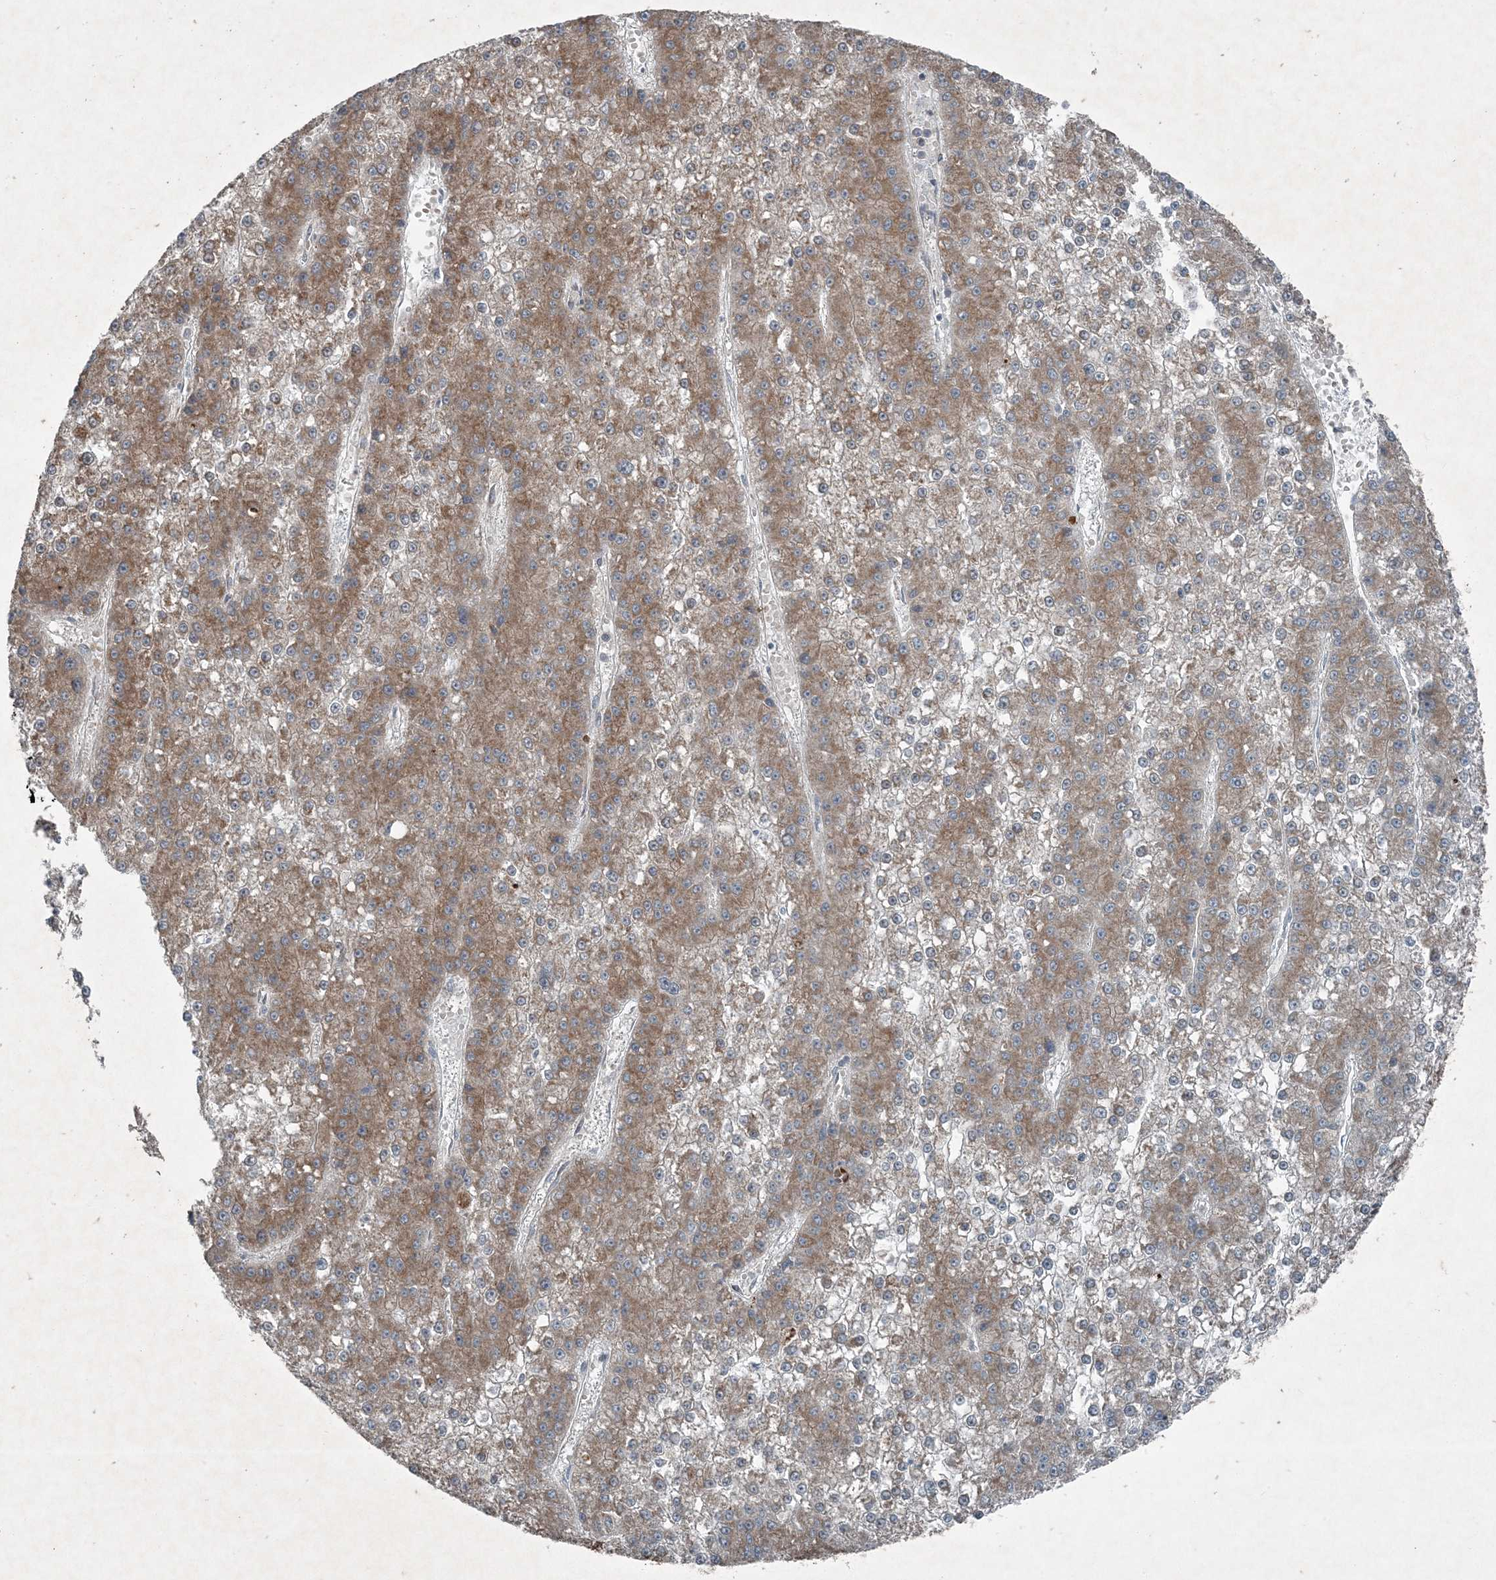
{"staining": {"intensity": "moderate", "quantity": ">75%", "location": "cytoplasmic/membranous"}, "tissue": "liver cancer", "cell_type": "Tumor cells", "image_type": "cancer", "snomed": [{"axis": "morphology", "description": "Carcinoma, Hepatocellular, NOS"}, {"axis": "topography", "description": "Liver"}], "caption": "Liver cancer (hepatocellular carcinoma) stained with DAB IHC displays medium levels of moderate cytoplasmic/membranous expression in approximately >75% of tumor cells. Ihc stains the protein in brown and the nuclei are stained blue.", "gene": "PC", "patient": {"sex": "female", "age": 73}}